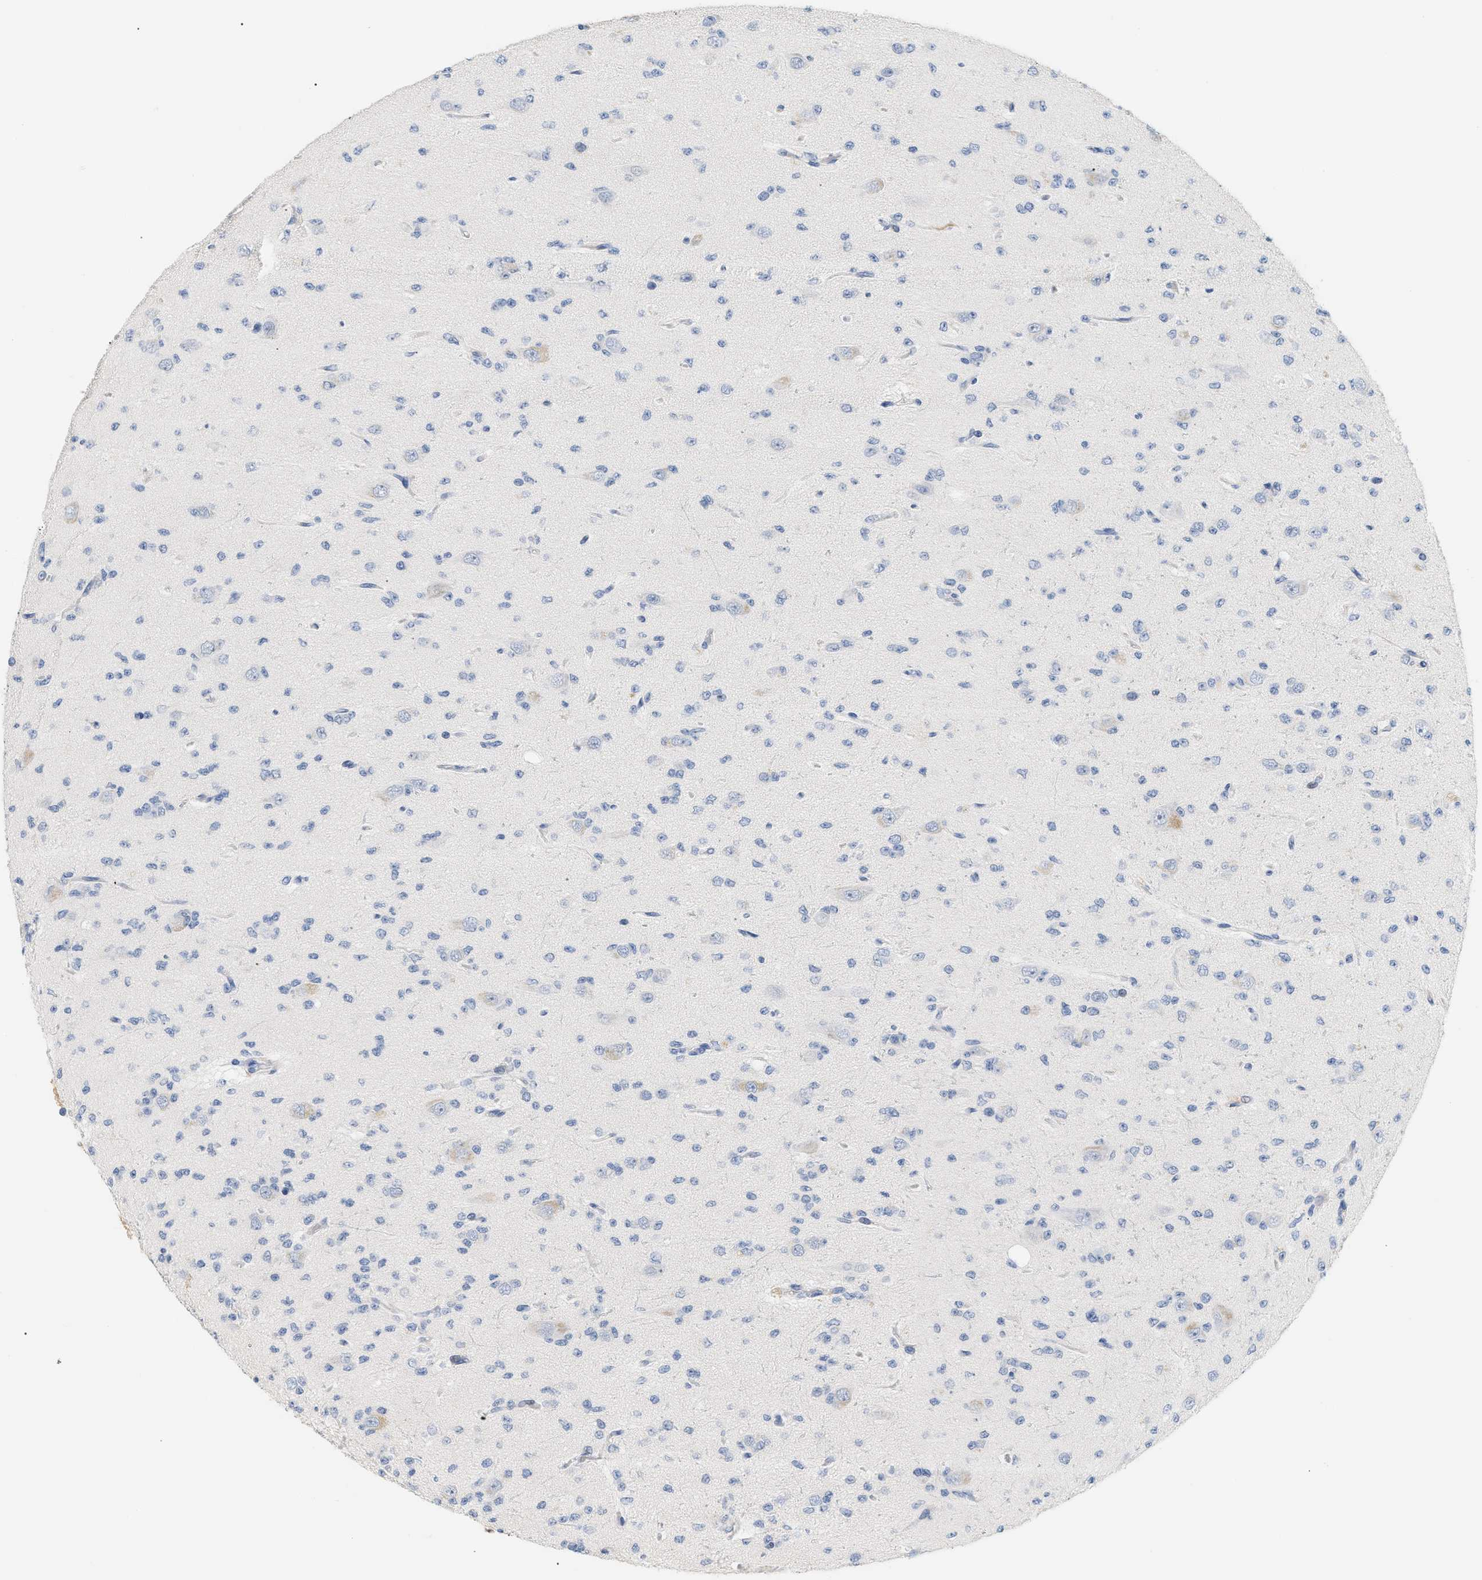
{"staining": {"intensity": "negative", "quantity": "none", "location": "none"}, "tissue": "glioma", "cell_type": "Tumor cells", "image_type": "cancer", "snomed": [{"axis": "morphology", "description": "Glioma, malignant, Low grade"}, {"axis": "topography", "description": "Brain"}], "caption": "Photomicrograph shows no protein expression in tumor cells of glioma tissue.", "gene": "CFH", "patient": {"sex": "male", "age": 38}}